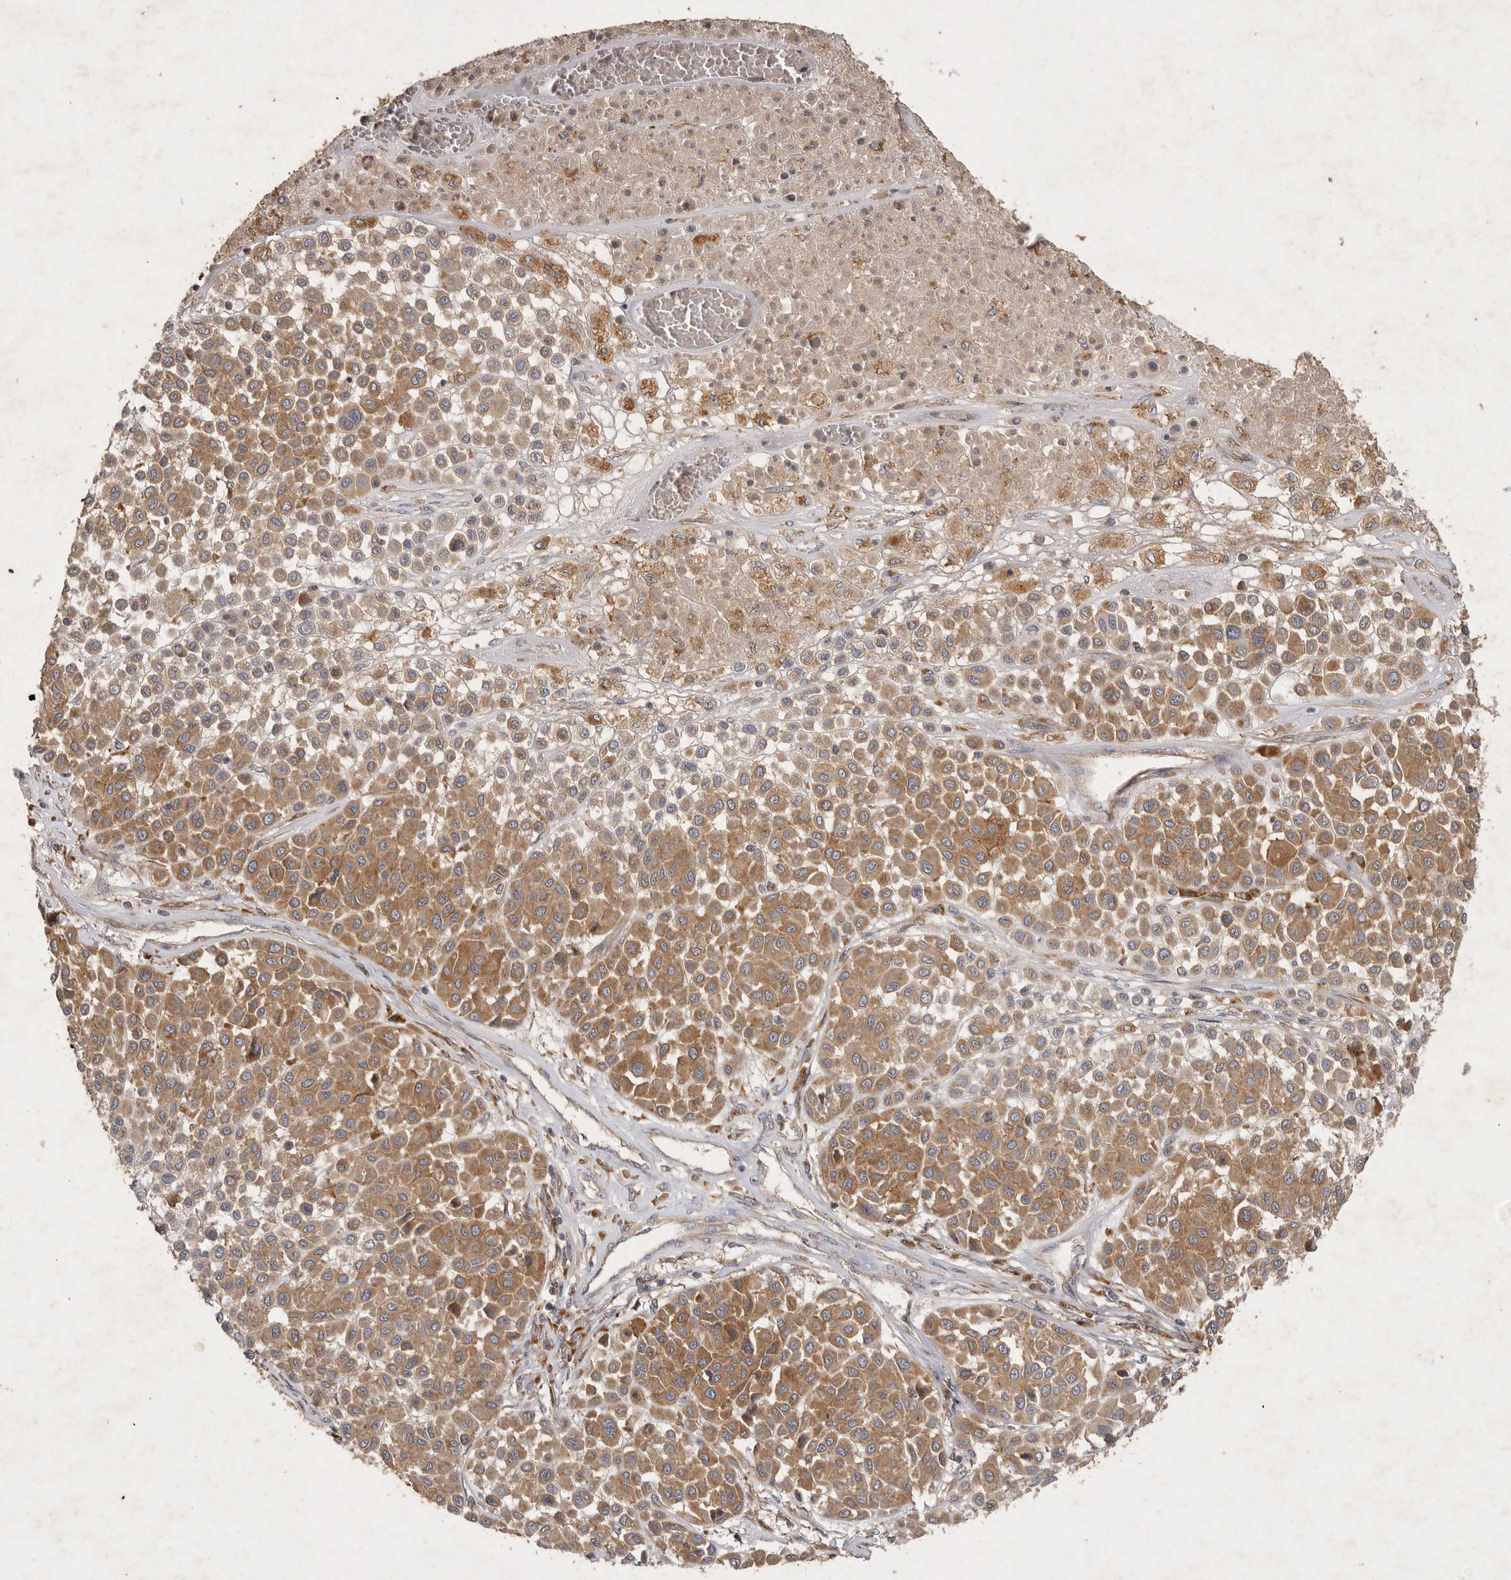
{"staining": {"intensity": "moderate", "quantity": ">75%", "location": "cytoplasmic/membranous"}, "tissue": "melanoma", "cell_type": "Tumor cells", "image_type": "cancer", "snomed": [{"axis": "morphology", "description": "Malignant melanoma, Metastatic site"}, {"axis": "topography", "description": "Soft tissue"}], "caption": "Protein staining displays moderate cytoplasmic/membranous positivity in approximately >75% of tumor cells in melanoma.", "gene": "MRPL41", "patient": {"sex": "male", "age": 41}}